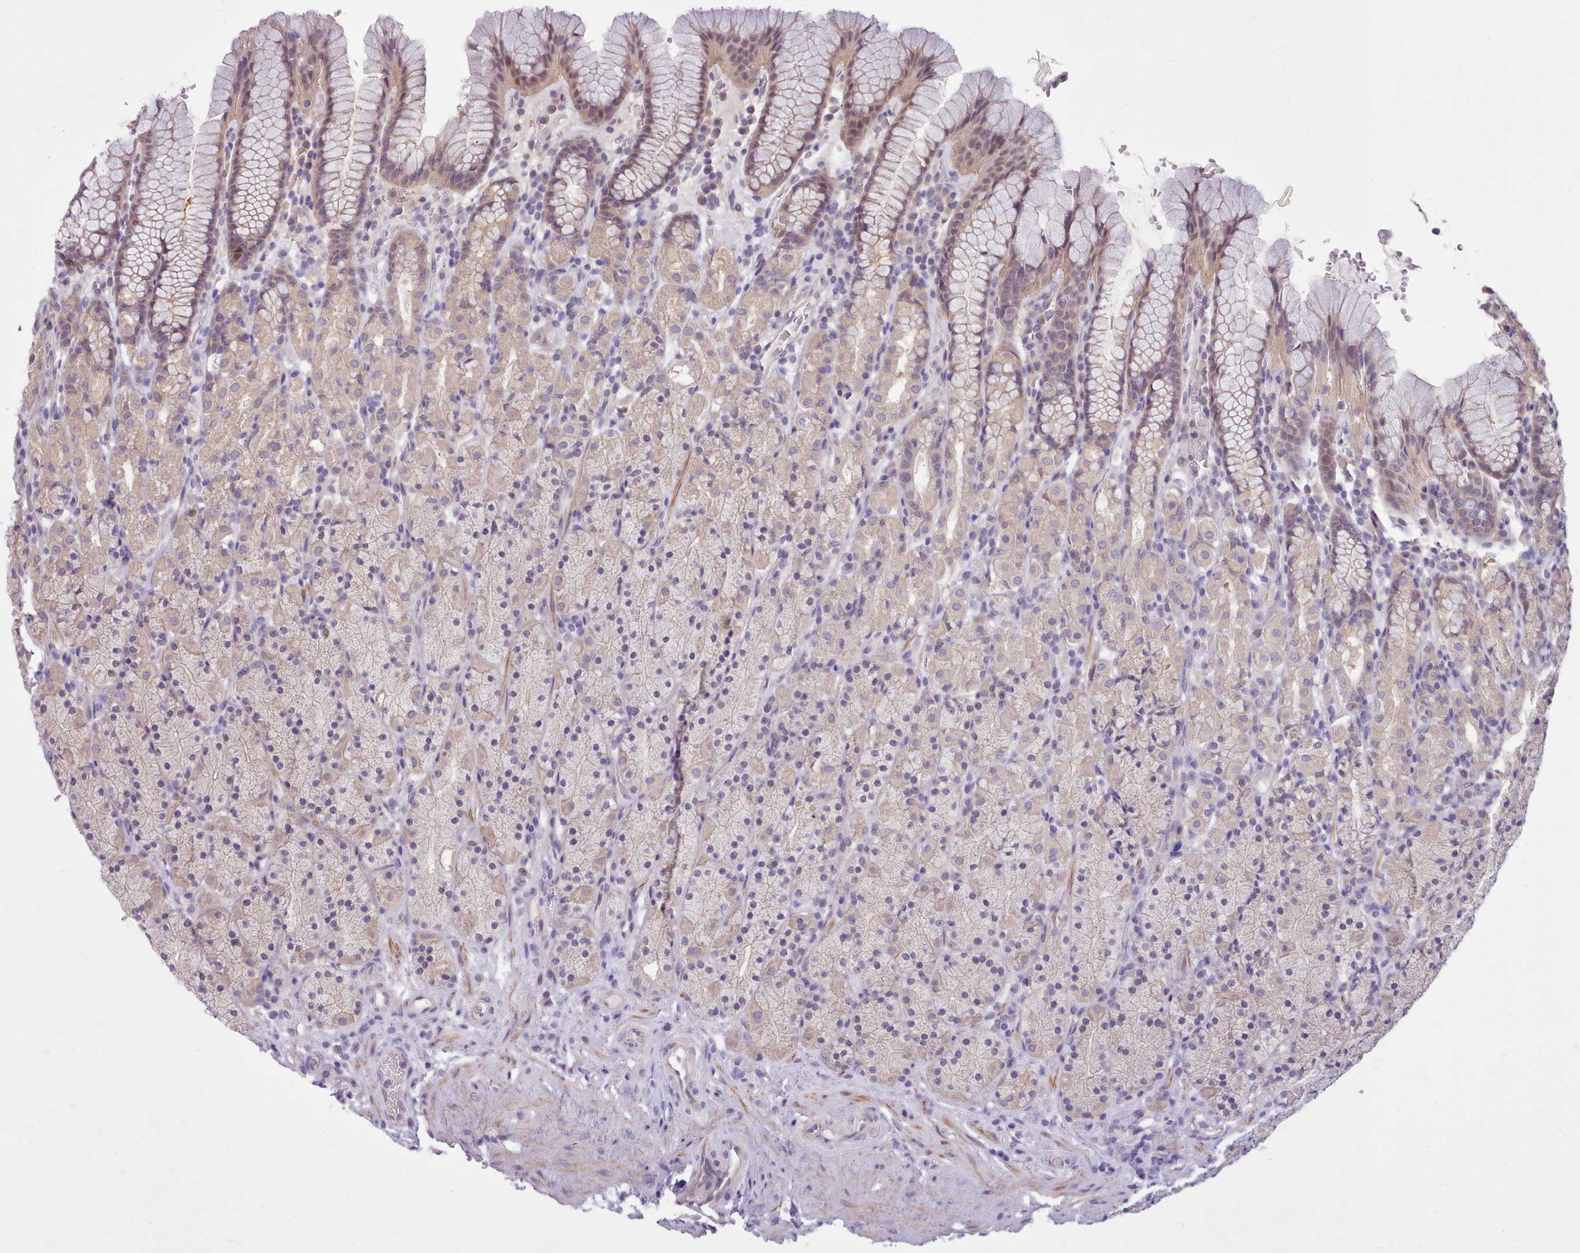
{"staining": {"intensity": "weak", "quantity": "25%-75%", "location": "cytoplasmic/membranous,nuclear"}, "tissue": "stomach", "cell_type": "Glandular cells", "image_type": "normal", "snomed": [{"axis": "morphology", "description": "Normal tissue, NOS"}, {"axis": "topography", "description": "Stomach, upper"}, {"axis": "topography", "description": "Stomach"}], "caption": "The image shows staining of unremarkable stomach, revealing weak cytoplasmic/membranous,nuclear protein positivity (brown color) within glandular cells.", "gene": "ZNF607", "patient": {"sex": "male", "age": 62}}